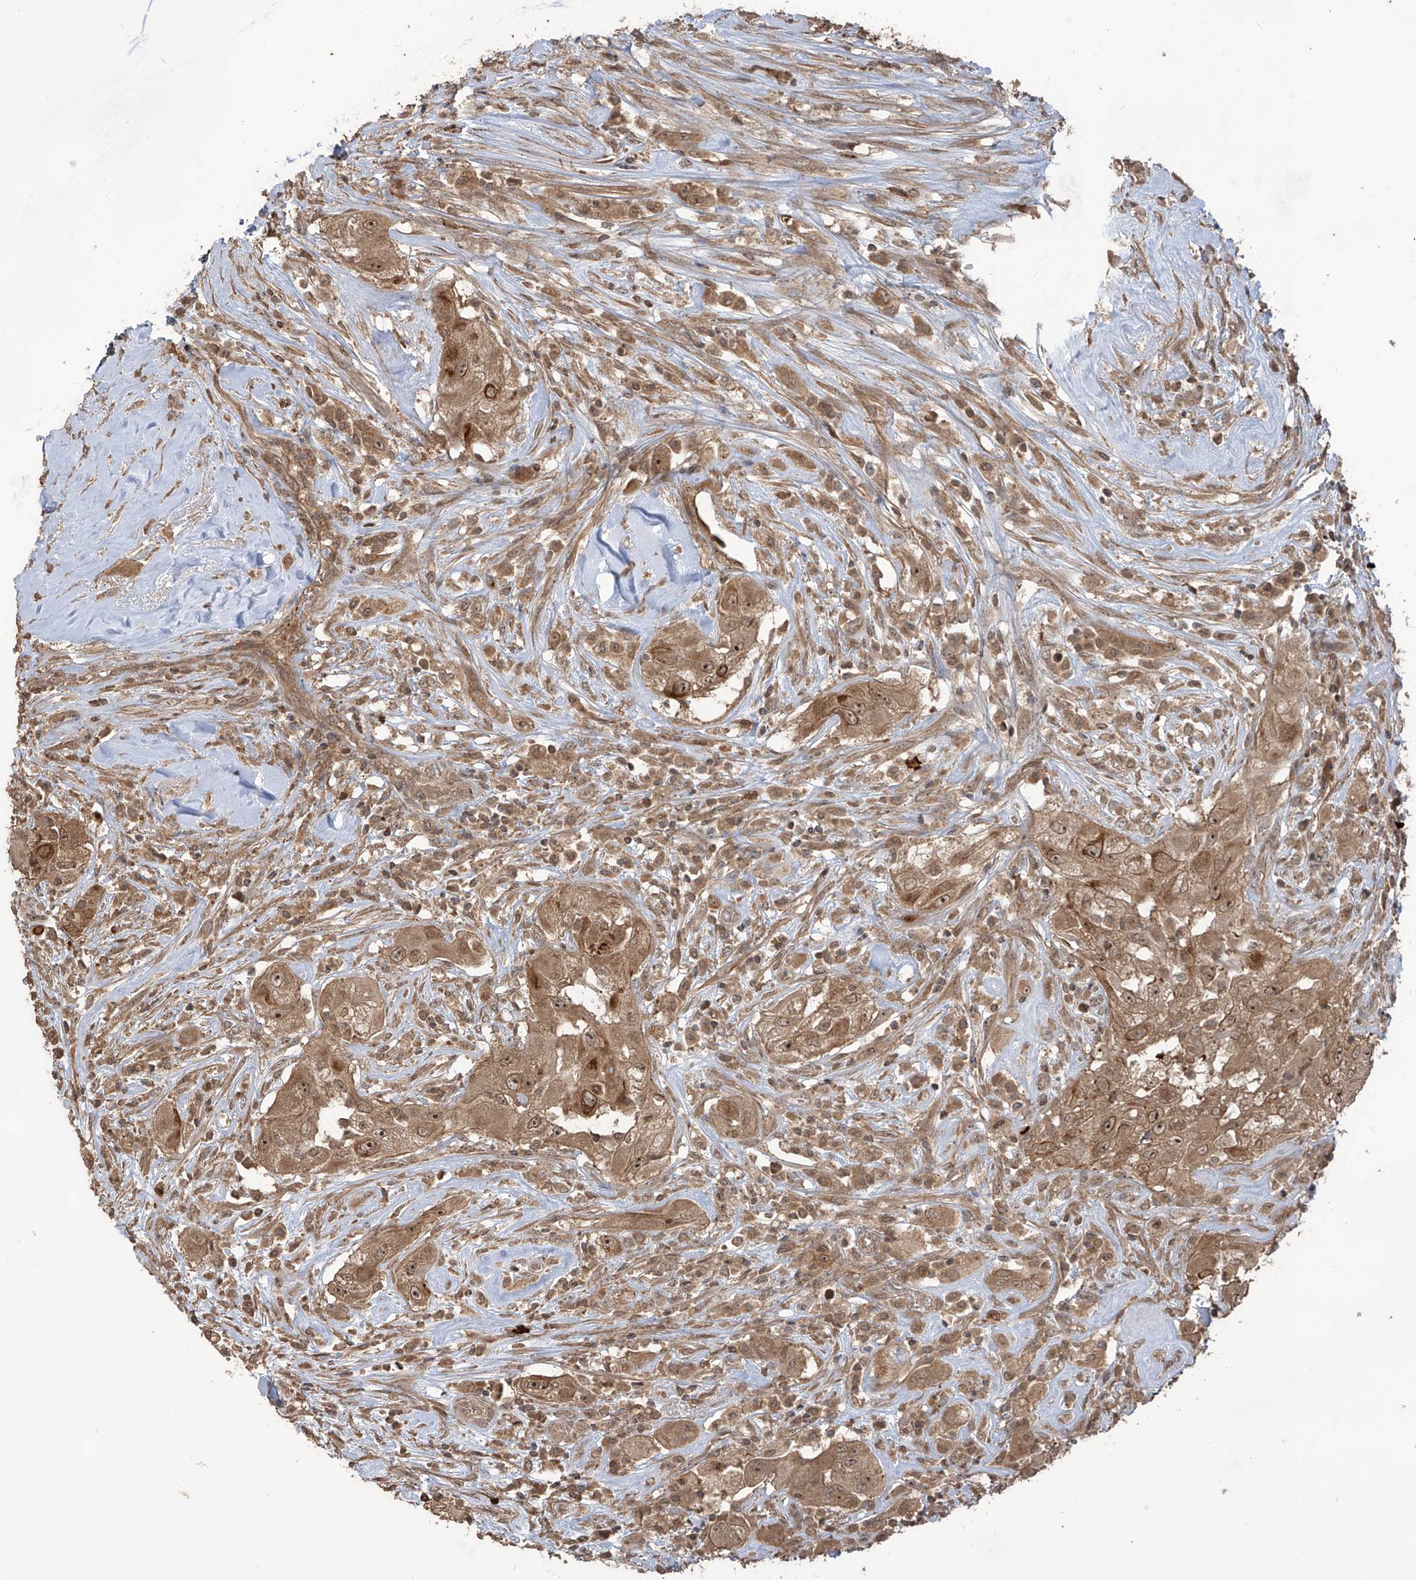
{"staining": {"intensity": "moderate", "quantity": ">75%", "location": "cytoplasmic/membranous,nuclear"}, "tissue": "thyroid cancer", "cell_type": "Tumor cells", "image_type": "cancer", "snomed": [{"axis": "morphology", "description": "Papillary adenocarcinoma, NOS"}, {"axis": "topography", "description": "Thyroid gland"}], "caption": "A brown stain highlights moderate cytoplasmic/membranous and nuclear positivity of a protein in human papillary adenocarcinoma (thyroid) tumor cells.", "gene": "CARF", "patient": {"sex": "female", "age": 59}}